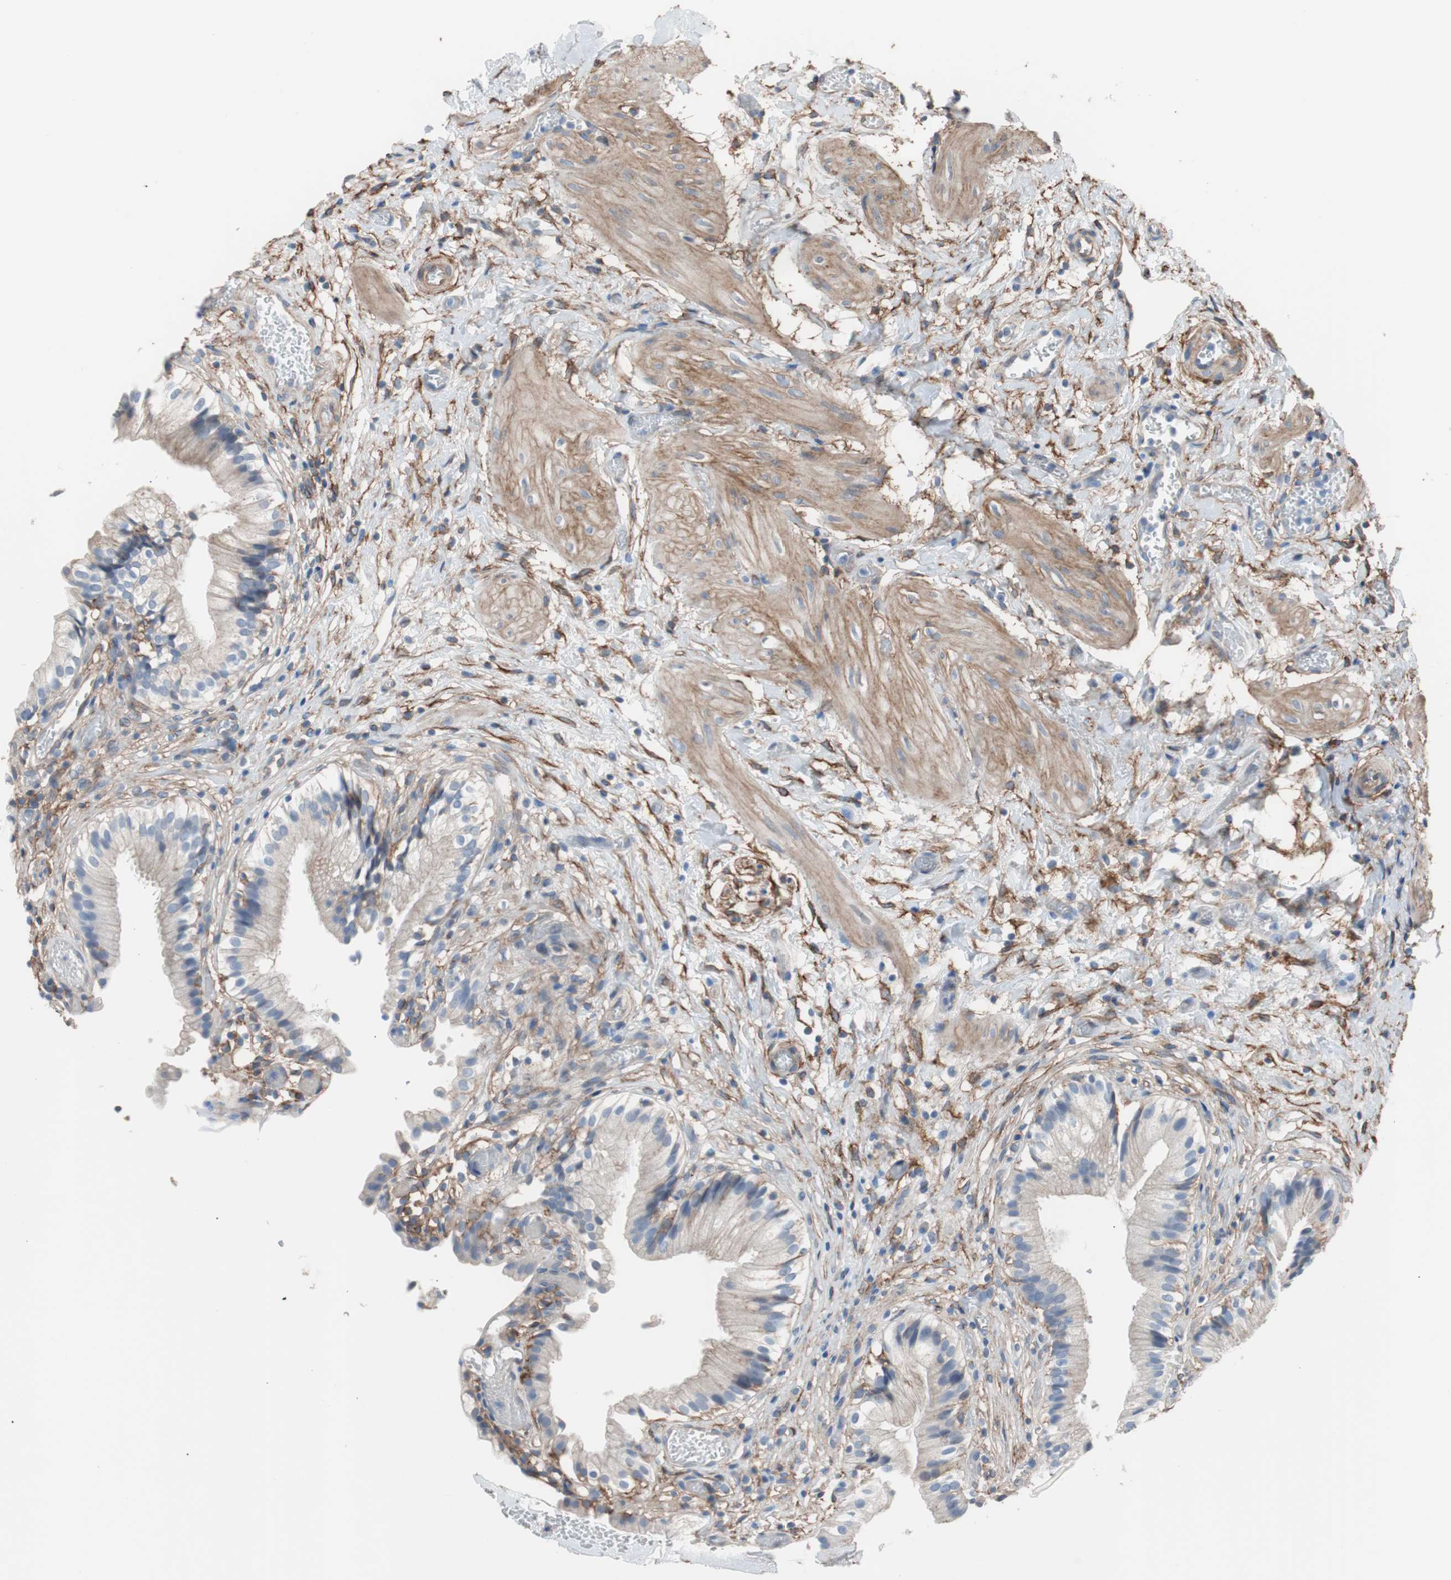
{"staining": {"intensity": "weak", "quantity": "<25%", "location": "cytoplasmic/membranous"}, "tissue": "gallbladder", "cell_type": "Glandular cells", "image_type": "normal", "snomed": [{"axis": "morphology", "description": "Normal tissue, NOS"}, {"axis": "topography", "description": "Gallbladder"}], "caption": "DAB immunohistochemical staining of unremarkable human gallbladder reveals no significant positivity in glandular cells. The staining was performed using DAB to visualize the protein expression in brown, while the nuclei were stained in blue with hematoxylin (Magnification: 20x).", "gene": "CD81", "patient": {"sex": "male", "age": 65}}